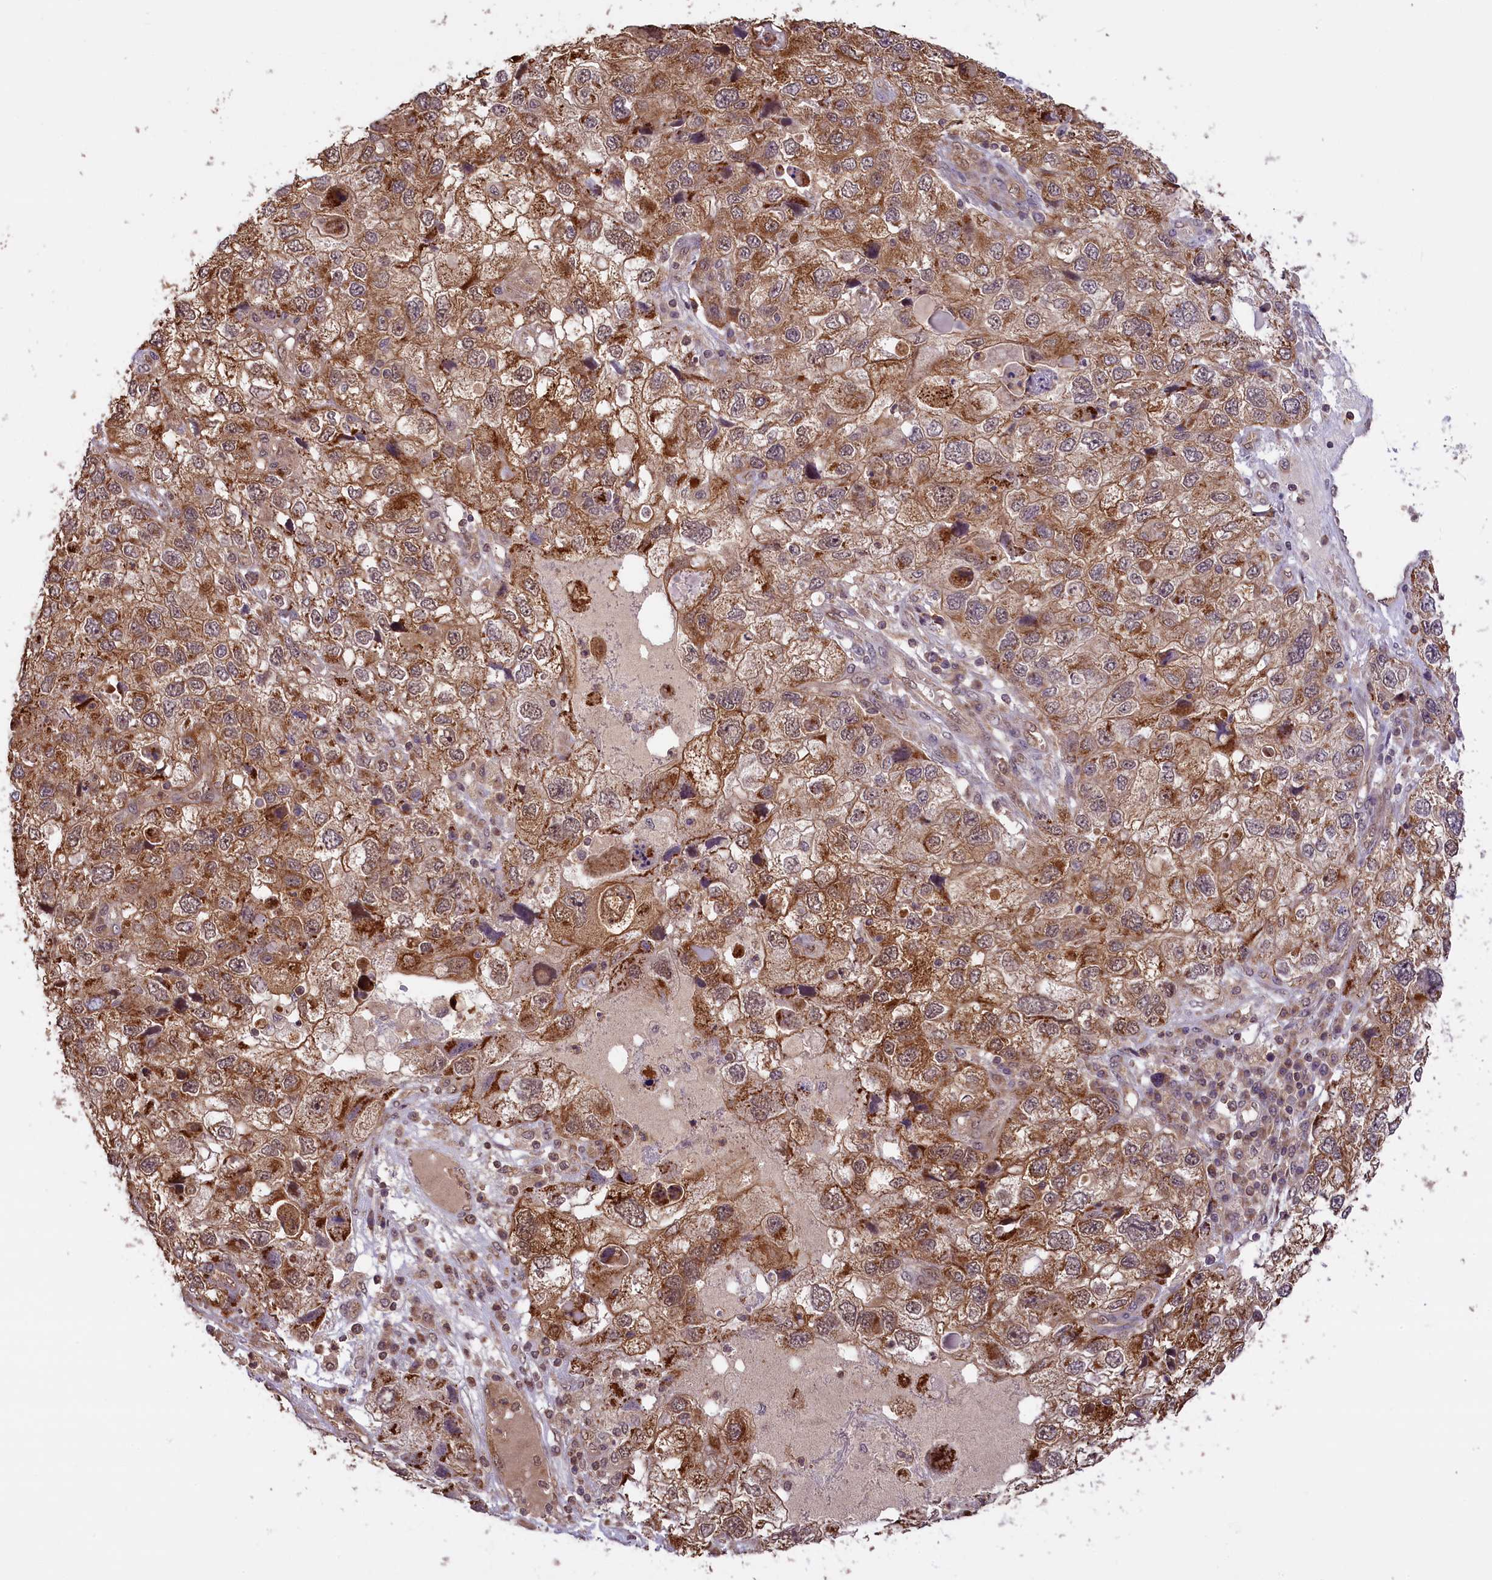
{"staining": {"intensity": "moderate", "quantity": ">75%", "location": "cytoplasmic/membranous"}, "tissue": "endometrial cancer", "cell_type": "Tumor cells", "image_type": "cancer", "snomed": [{"axis": "morphology", "description": "Adenocarcinoma, NOS"}, {"axis": "topography", "description": "Endometrium"}], "caption": "Protein analysis of endometrial cancer (adenocarcinoma) tissue exhibits moderate cytoplasmic/membranous positivity in about >75% of tumor cells.", "gene": "CARD8", "patient": {"sex": "female", "age": 49}}